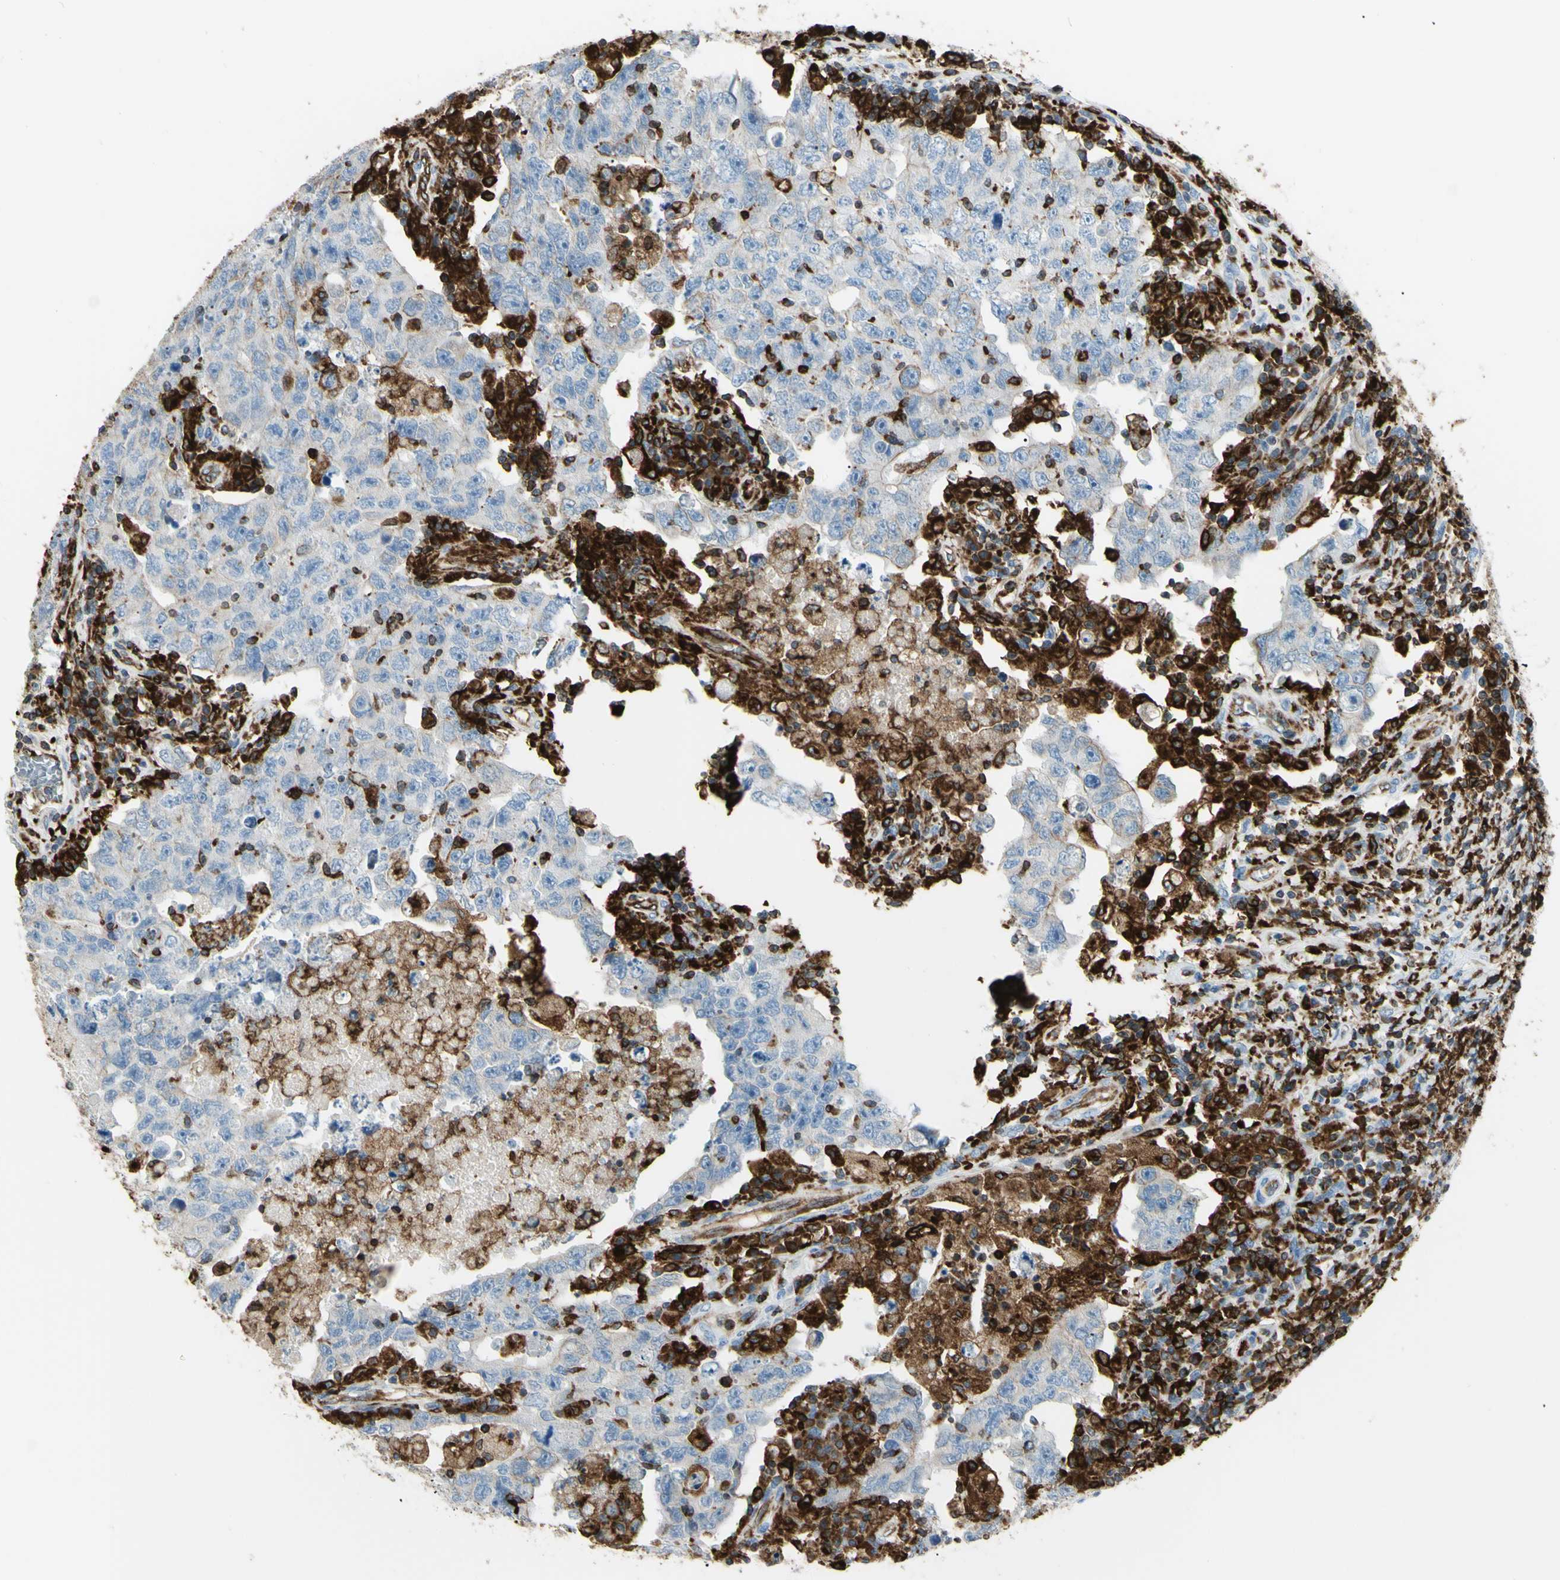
{"staining": {"intensity": "negative", "quantity": "none", "location": "none"}, "tissue": "testis cancer", "cell_type": "Tumor cells", "image_type": "cancer", "snomed": [{"axis": "morphology", "description": "Carcinoma, Embryonal, NOS"}, {"axis": "topography", "description": "Testis"}], "caption": "An image of embryonal carcinoma (testis) stained for a protein reveals no brown staining in tumor cells.", "gene": "CD74", "patient": {"sex": "male", "age": 26}}